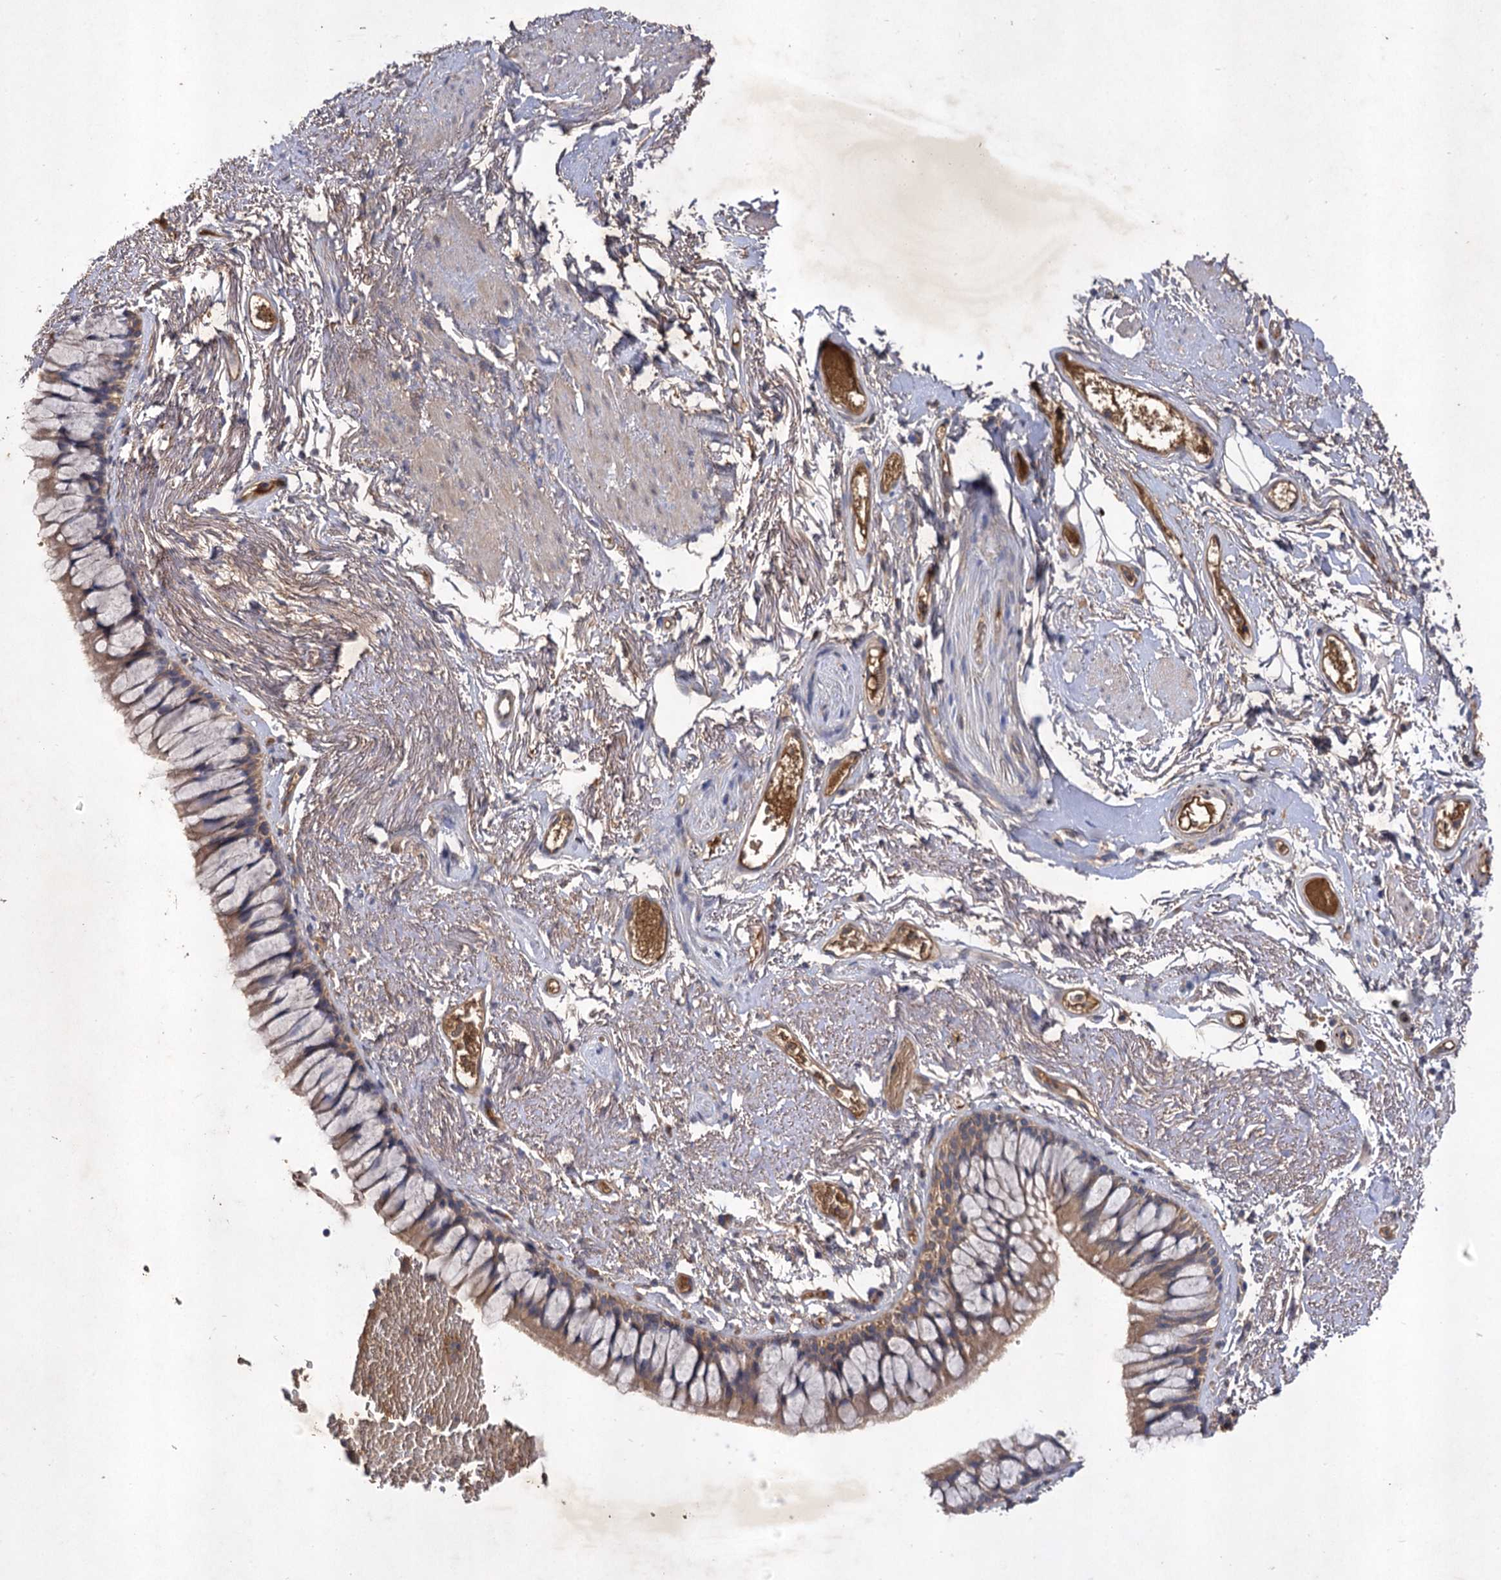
{"staining": {"intensity": "weak", "quantity": ">75%", "location": "cytoplasmic/membranous"}, "tissue": "bronchus", "cell_type": "Respiratory epithelial cells", "image_type": "normal", "snomed": [{"axis": "morphology", "description": "Normal tissue, NOS"}, {"axis": "topography", "description": "Cartilage tissue"}, {"axis": "topography", "description": "Bronchus"}], "caption": "Immunohistochemical staining of unremarkable human bronchus demonstrates low levels of weak cytoplasmic/membranous staining in approximately >75% of respiratory epithelial cells. Nuclei are stained in blue.", "gene": "USP50", "patient": {"sex": "female", "age": 73}}